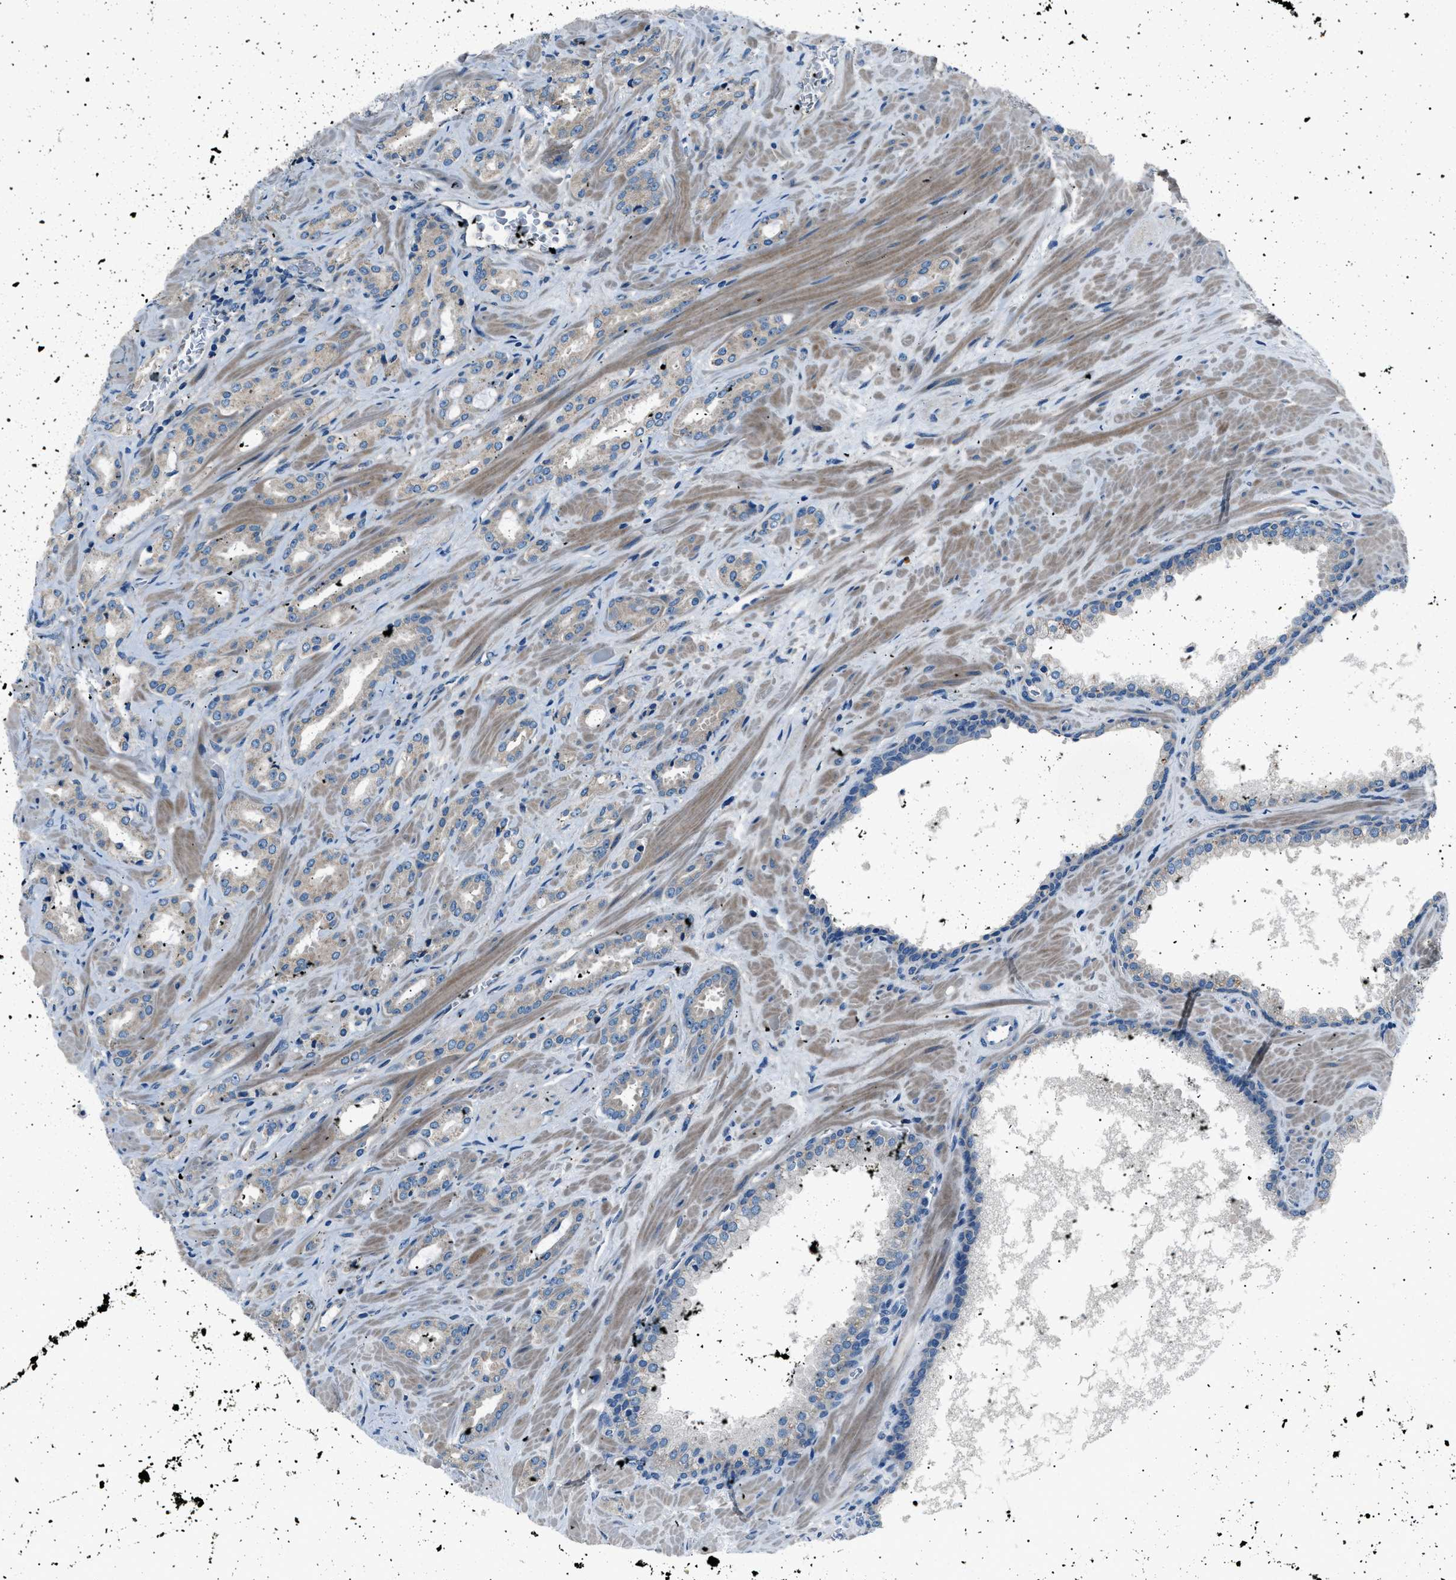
{"staining": {"intensity": "weak", "quantity": "<25%", "location": "cytoplasmic/membranous"}, "tissue": "prostate cancer", "cell_type": "Tumor cells", "image_type": "cancer", "snomed": [{"axis": "morphology", "description": "Adenocarcinoma, High grade"}, {"axis": "topography", "description": "Prostate"}], "caption": "IHC of human adenocarcinoma (high-grade) (prostate) reveals no expression in tumor cells.", "gene": "LRRC37B", "patient": {"sex": "male", "age": 64}}